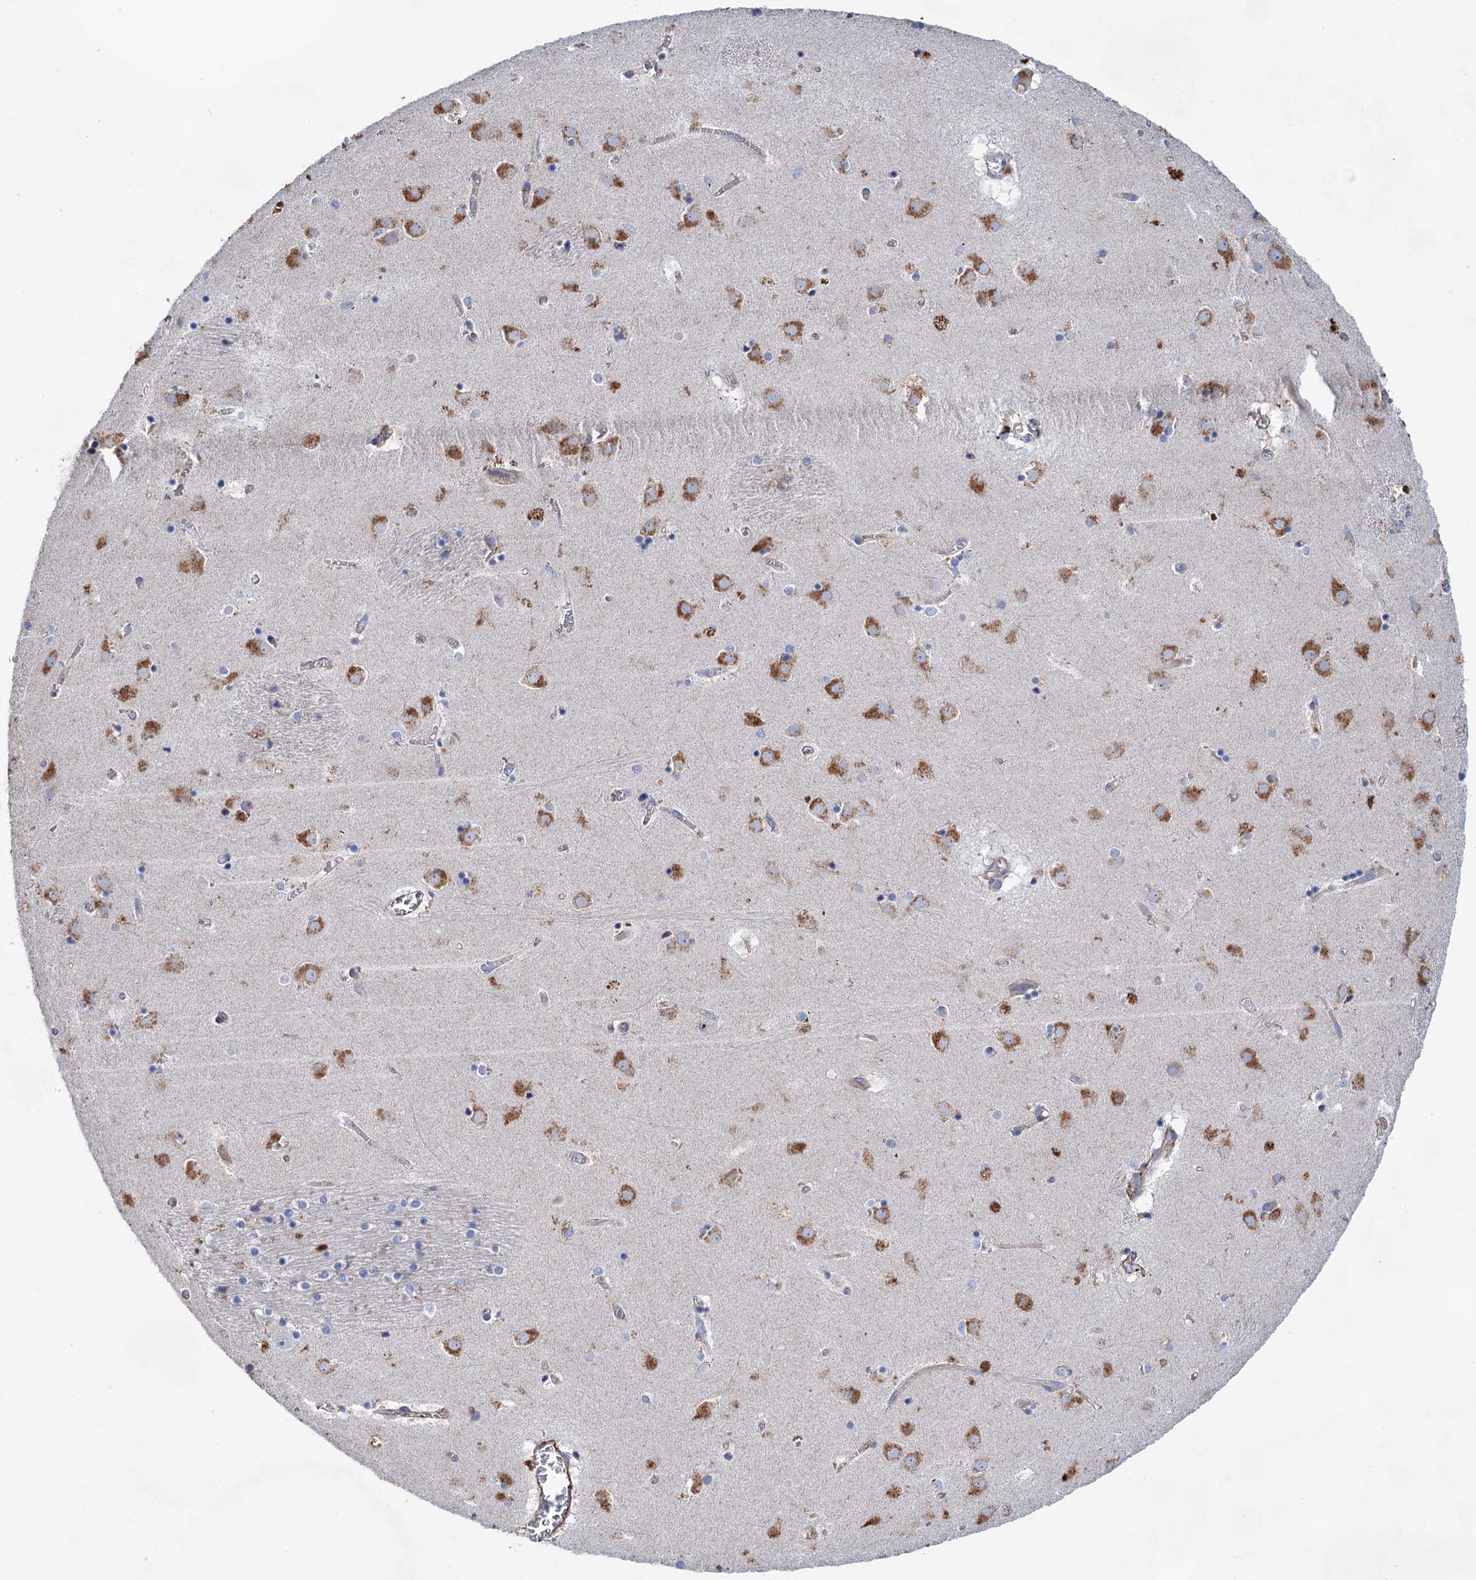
{"staining": {"intensity": "moderate", "quantity": "<25%", "location": "cytoplasmic/membranous"}, "tissue": "caudate", "cell_type": "Glial cells", "image_type": "normal", "snomed": [{"axis": "morphology", "description": "Normal tissue, NOS"}, {"axis": "topography", "description": "Lateral ventricle wall"}], "caption": "Normal caudate shows moderate cytoplasmic/membranous staining in approximately <25% of glial cells, visualized by immunohistochemistry.", "gene": "GPR155", "patient": {"sex": "male", "age": 70}}